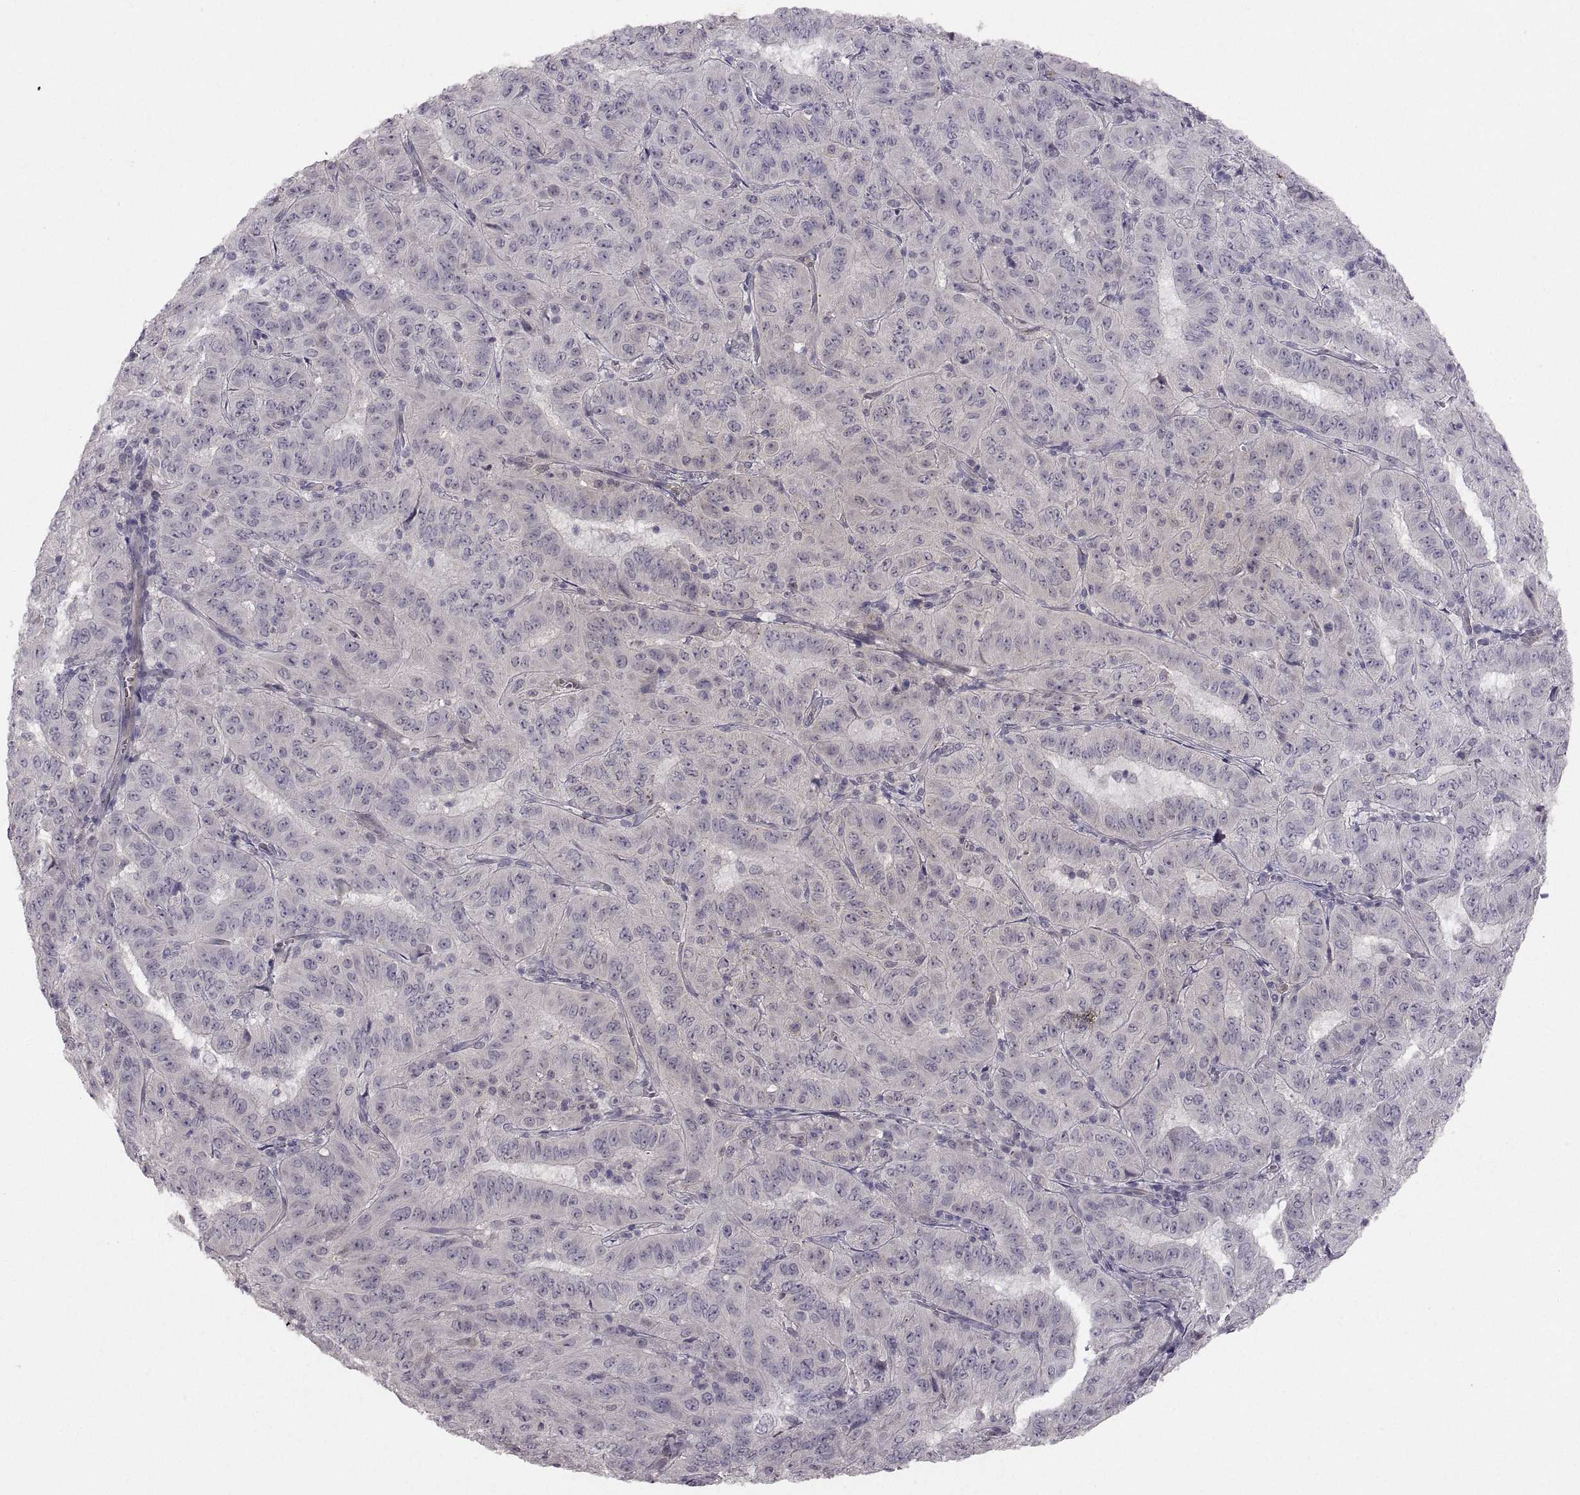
{"staining": {"intensity": "negative", "quantity": "none", "location": "none"}, "tissue": "pancreatic cancer", "cell_type": "Tumor cells", "image_type": "cancer", "snomed": [{"axis": "morphology", "description": "Adenocarcinoma, NOS"}, {"axis": "topography", "description": "Pancreas"}], "caption": "Human pancreatic cancer (adenocarcinoma) stained for a protein using immunohistochemistry displays no positivity in tumor cells.", "gene": "PGM5", "patient": {"sex": "male", "age": 63}}